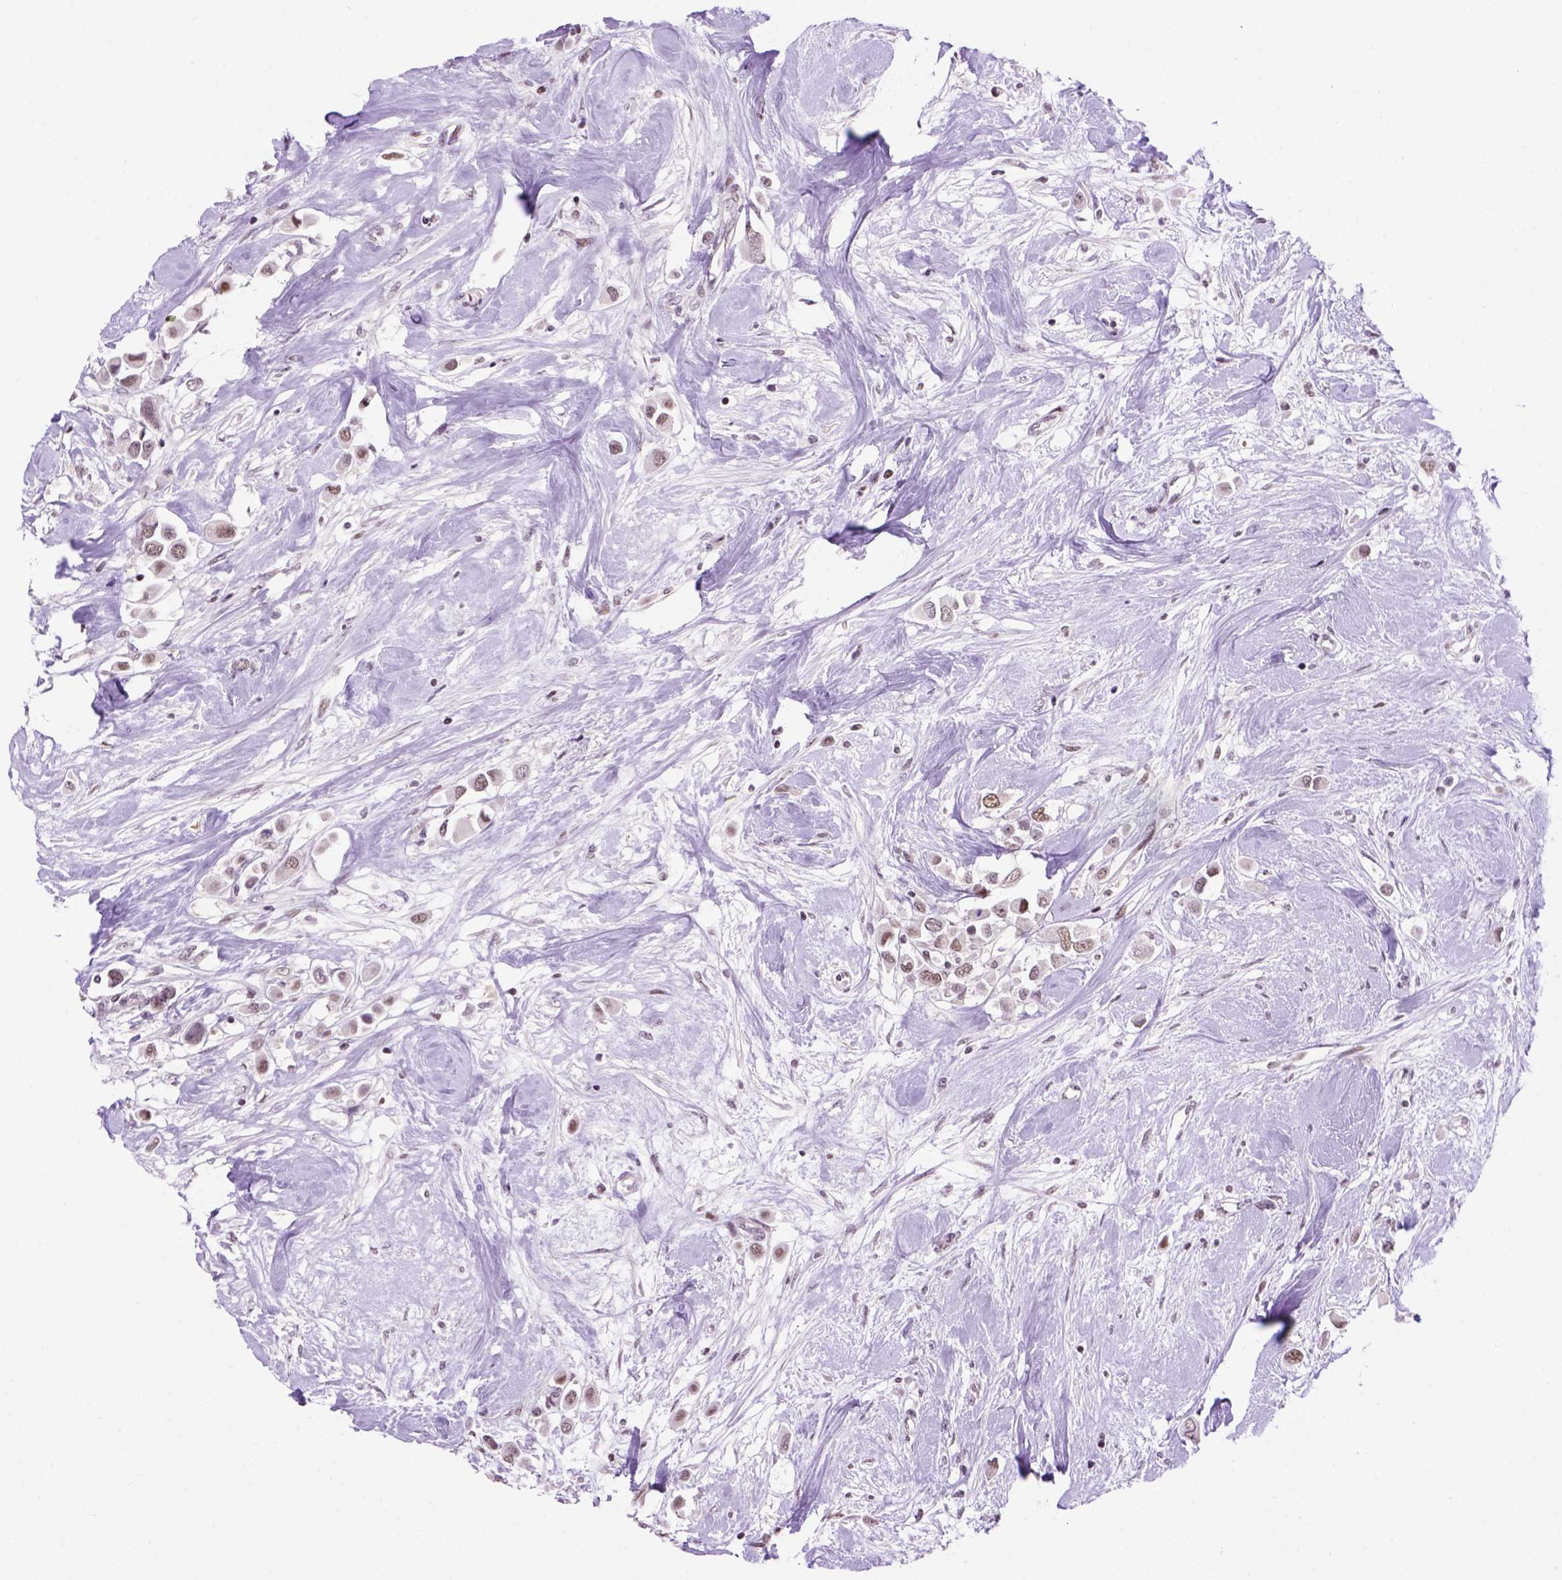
{"staining": {"intensity": "weak", "quantity": "25%-75%", "location": "nuclear"}, "tissue": "breast cancer", "cell_type": "Tumor cells", "image_type": "cancer", "snomed": [{"axis": "morphology", "description": "Duct carcinoma"}, {"axis": "topography", "description": "Breast"}], "caption": "Protein staining displays weak nuclear expression in approximately 25%-75% of tumor cells in breast cancer (invasive ductal carcinoma).", "gene": "TBPL1", "patient": {"sex": "female", "age": 61}}